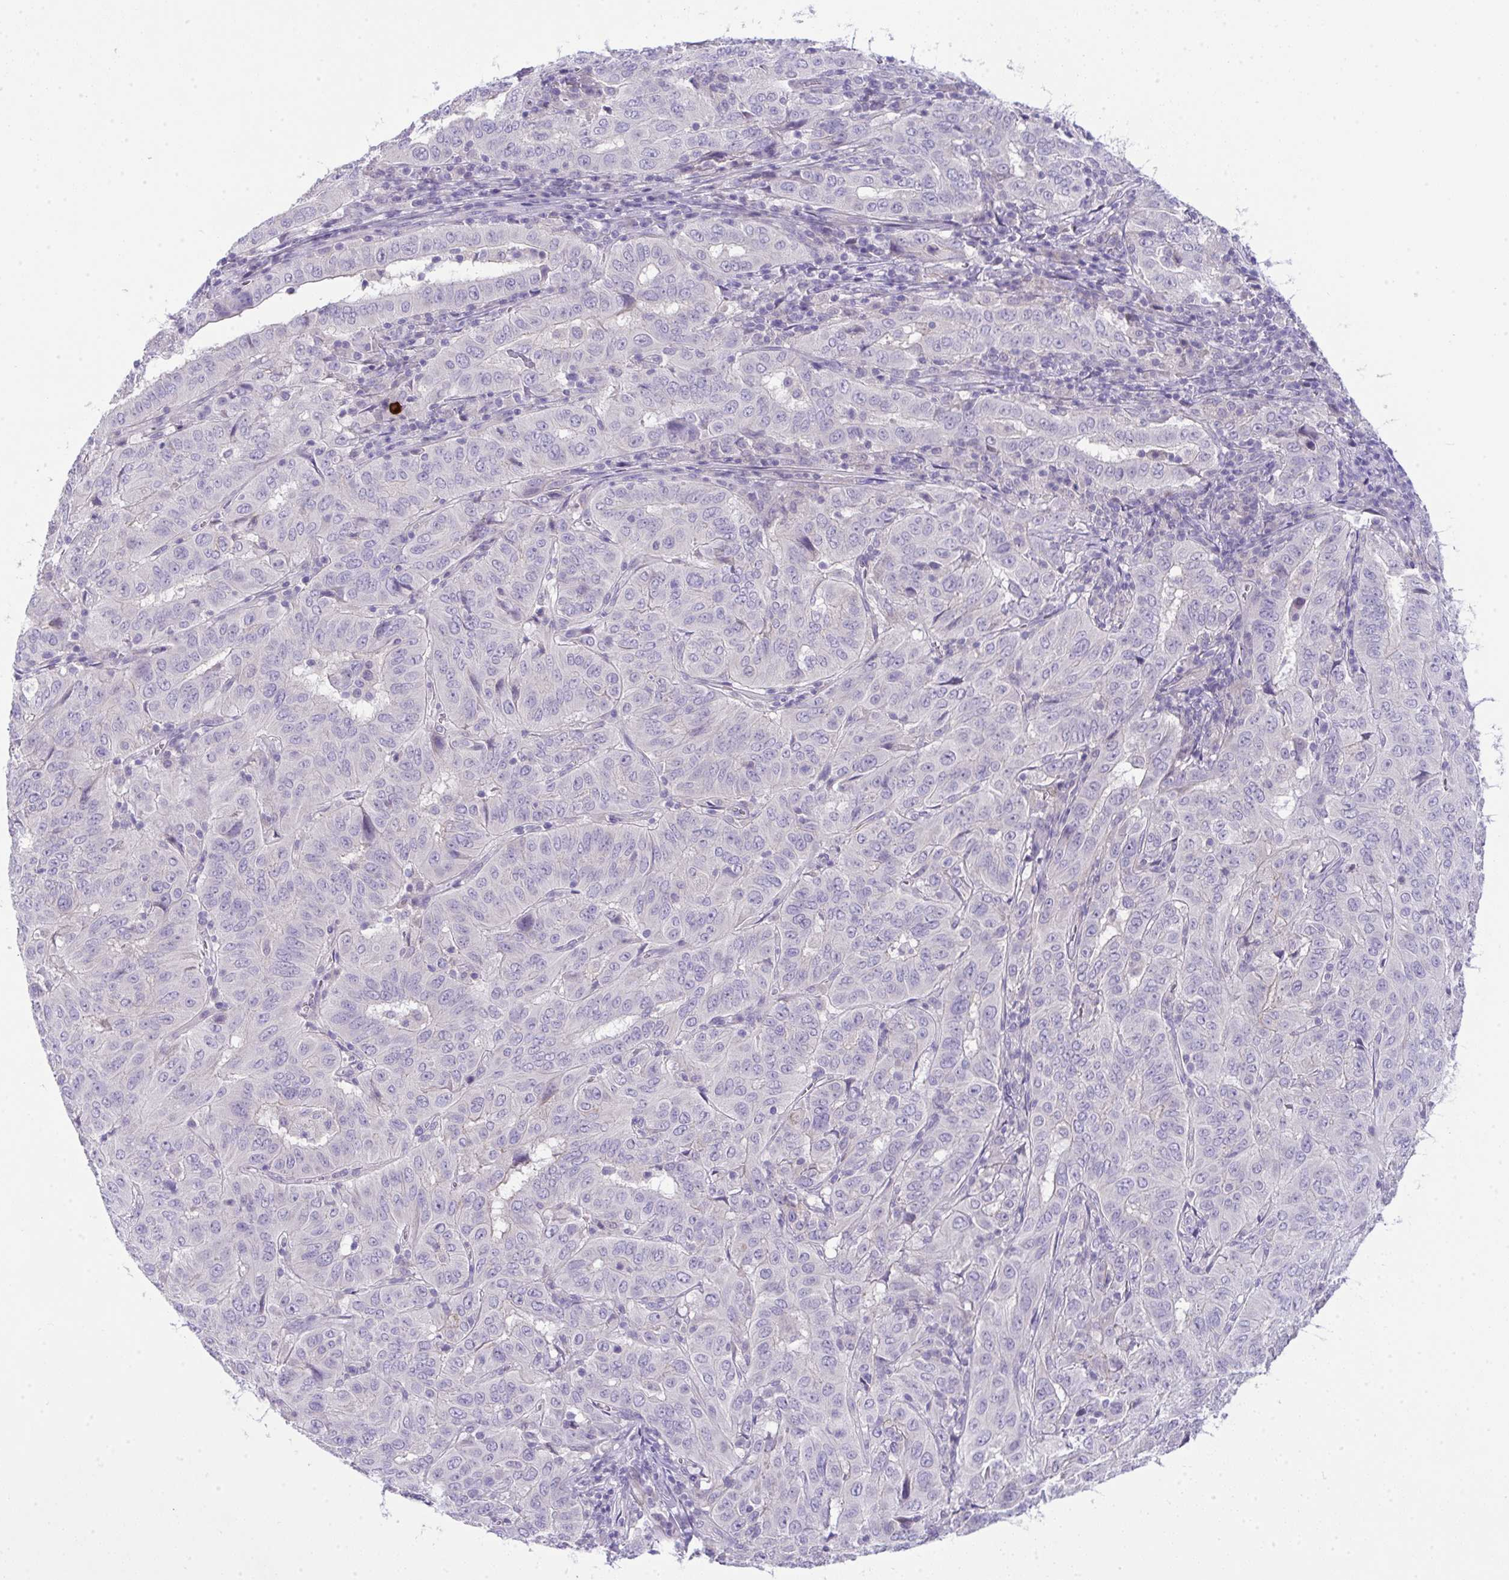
{"staining": {"intensity": "negative", "quantity": "none", "location": "none"}, "tissue": "pancreatic cancer", "cell_type": "Tumor cells", "image_type": "cancer", "snomed": [{"axis": "morphology", "description": "Adenocarcinoma, NOS"}, {"axis": "topography", "description": "Pancreas"}], "caption": "Immunohistochemistry (IHC) micrograph of human adenocarcinoma (pancreatic) stained for a protein (brown), which exhibits no staining in tumor cells. (Brightfield microscopy of DAB (3,3'-diaminobenzidine) IHC at high magnification).", "gene": "SPTB", "patient": {"sex": "male", "age": 63}}